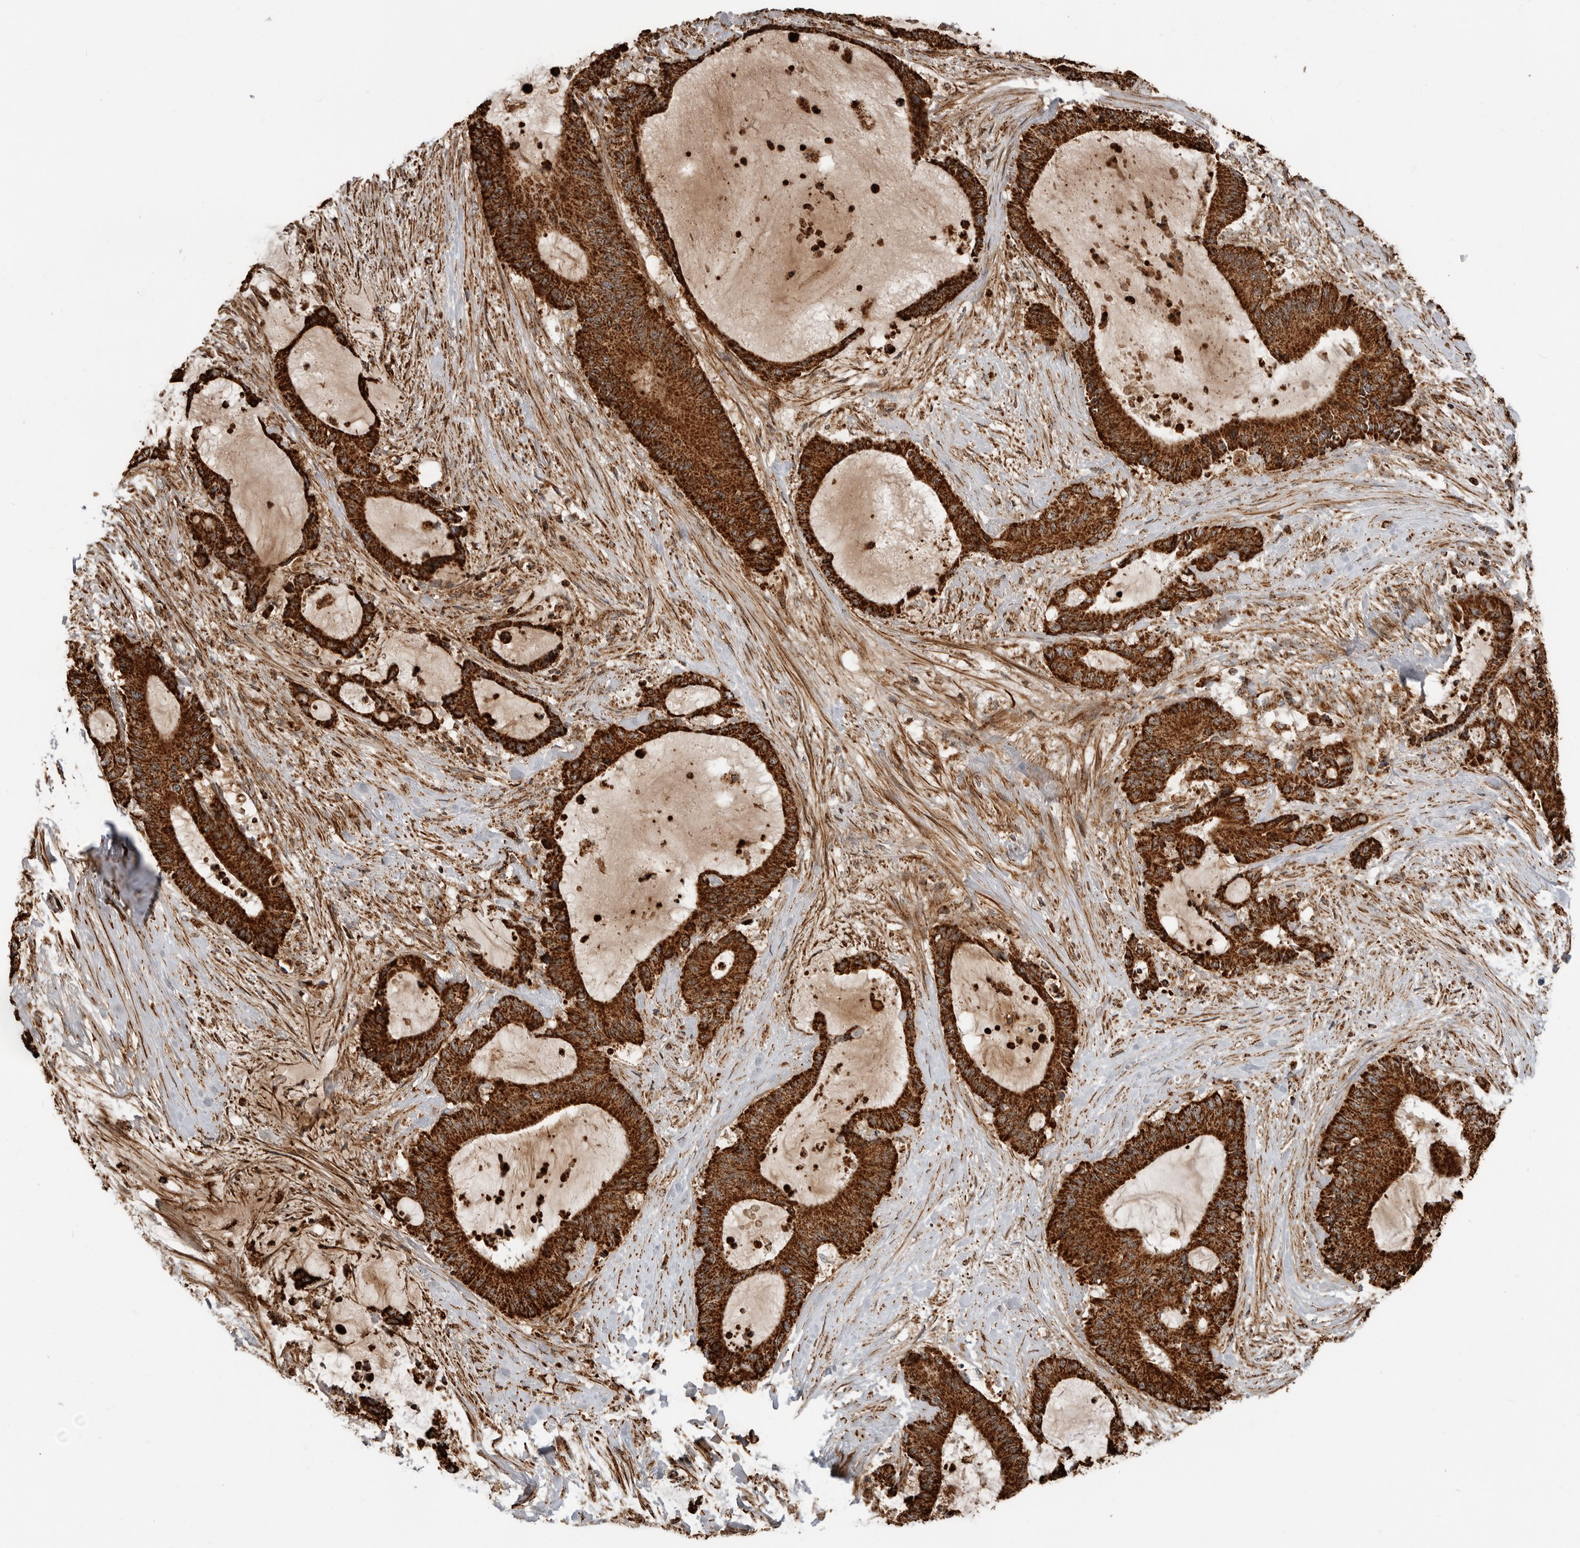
{"staining": {"intensity": "strong", "quantity": ">75%", "location": "cytoplasmic/membranous"}, "tissue": "liver cancer", "cell_type": "Tumor cells", "image_type": "cancer", "snomed": [{"axis": "morphology", "description": "Normal tissue, NOS"}, {"axis": "morphology", "description": "Cholangiocarcinoma"}, {"axis": "topography", "description": "Liver"}, {"axis": "topography", "description": "Peripheral nerve tissue"}], "caption": "Immunohistochemistry (IHC) of liver cholangiocarcinoma reveals high levels of strong cytoplasmic/membranous positivity in about >75% of tumor cells.", "gene": "BMP2K", "patient": {"sex": "female", "age": 73}}